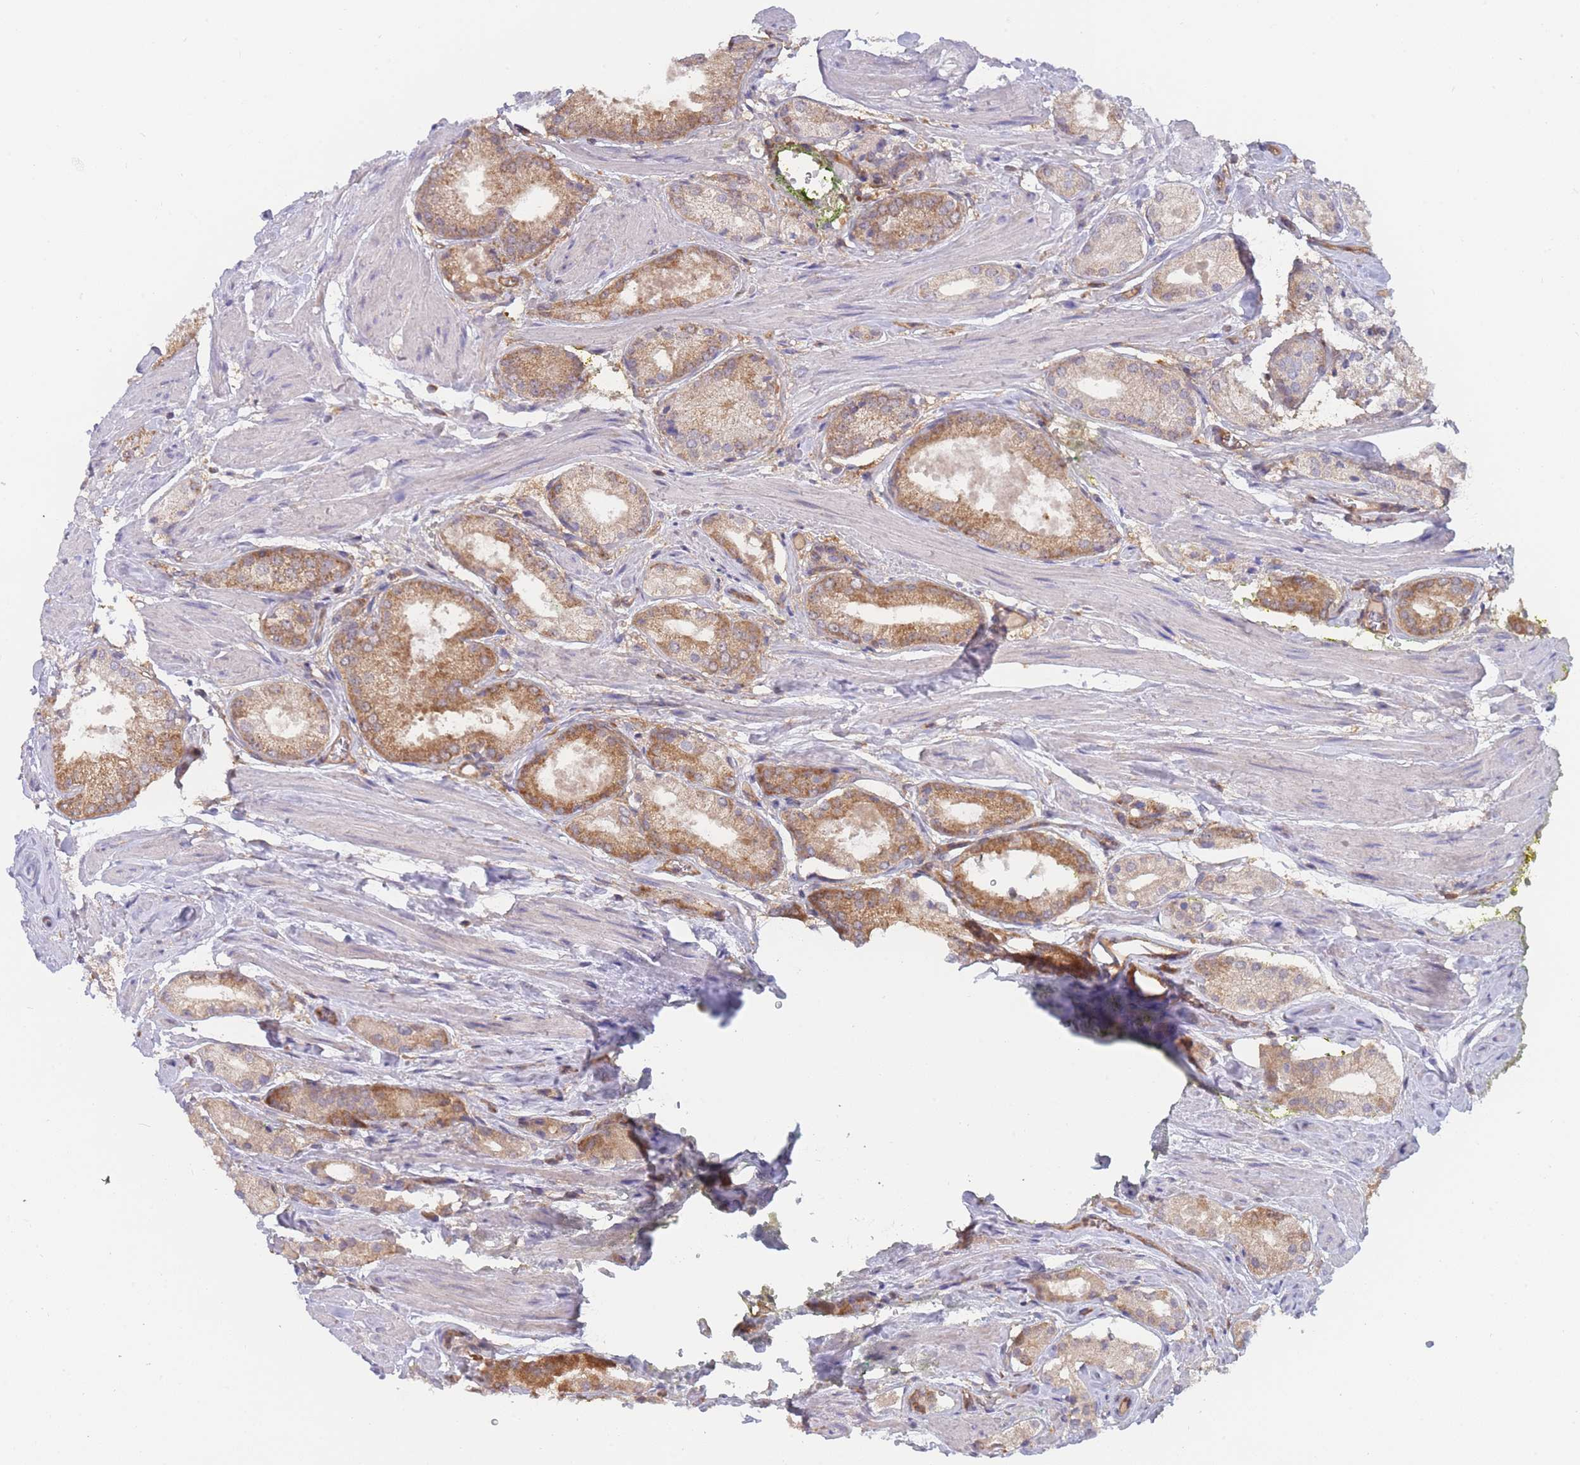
{"staining": {"intensity": "moderate", "quantity": ">75%", "location": "cytoplasmic/membranous"}, "tissue": "prostate cancer", "cell_type": "Tumor cells", "image_type": "cancer", "snomed": [{"axis": "morphology", "description": "Adenocarcinoma, High grade"}, {"axis": "topography", "description": "Prostate and seminal vesicle, NOS"}], "caption": "About >75% of tumor cells in human prostate high-grade adenocarcinoma display moderate cytoplasmic/membranous protein expression as visualized by brown immunohistochemical staining.", "gene": "MRPS18B", "patient": {"sex": "male", "age": 64}}